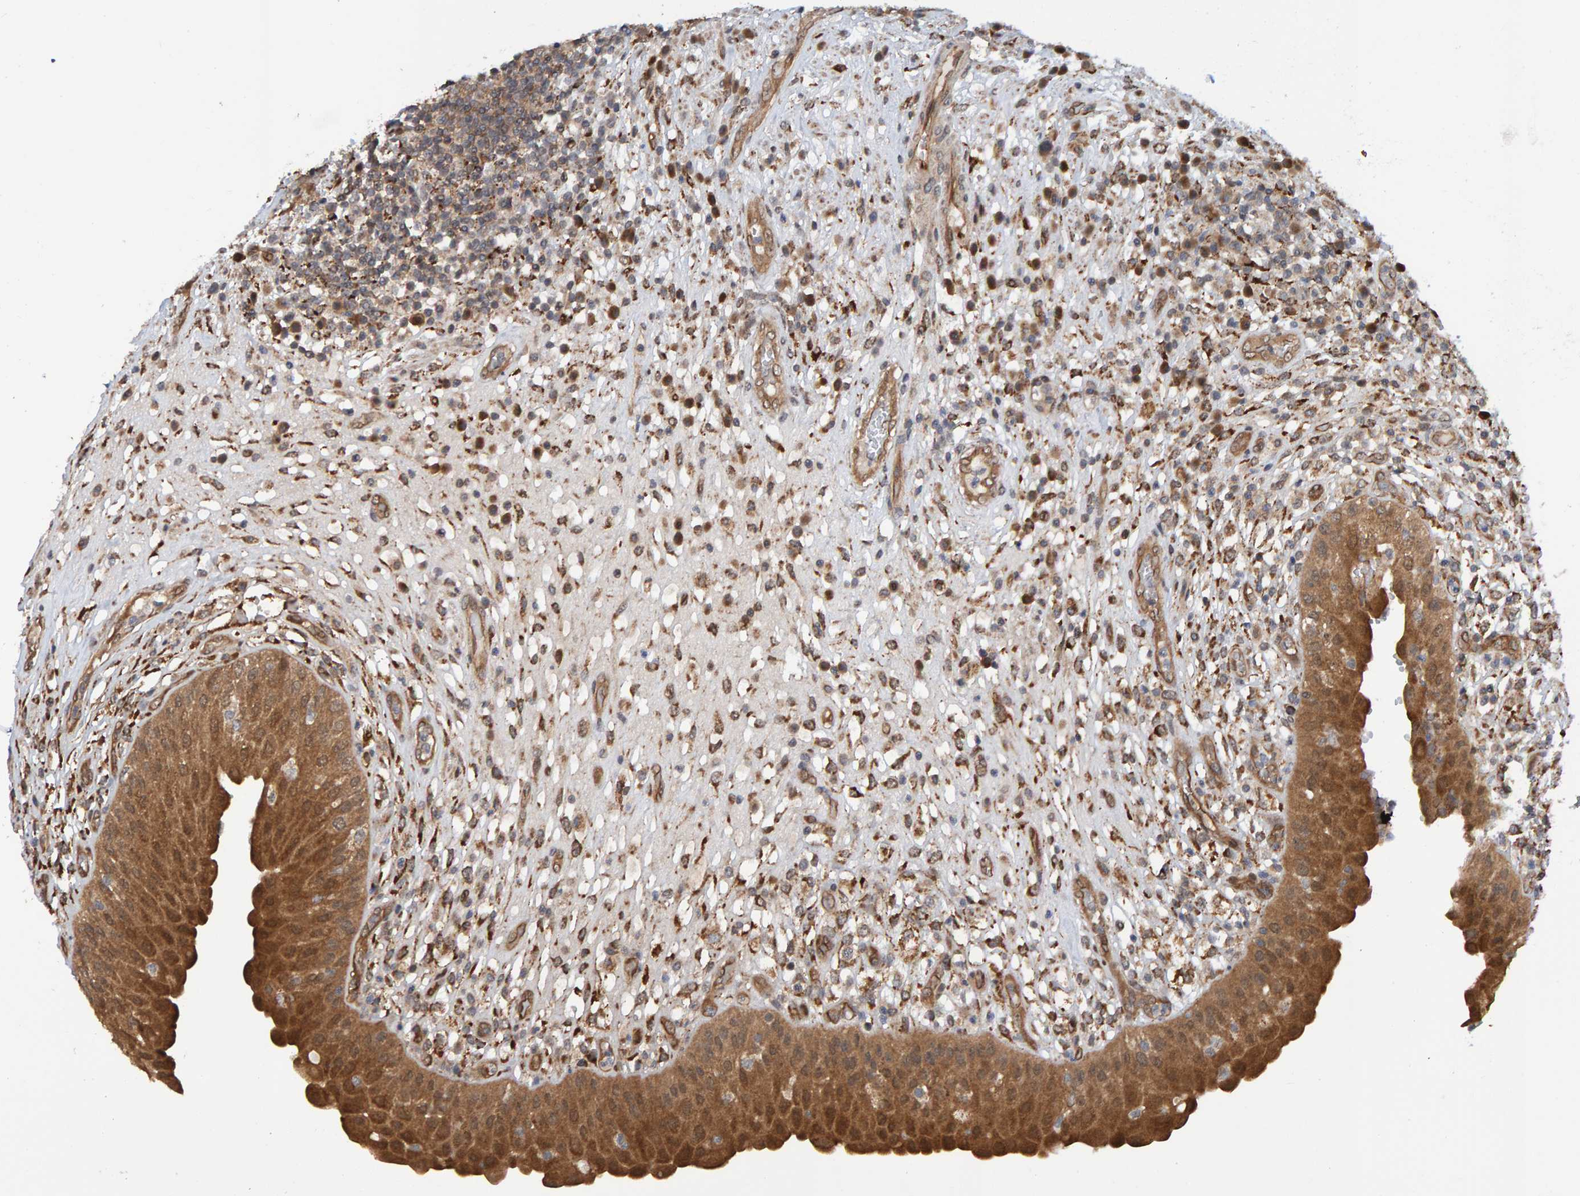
{"staining": {"intensity": "strong", "quantity": ">75%", "location": "cytoplasmic/membranous"}, "tissue": "urinary bladder", "cell_type": "Urothelial cells", "image_type": "normal", "snomed": [{"axis": "morphology", "description": "Normal tissue, NOS"}, {"axis": "topography", "description": "Urinary bladder"}], "caption": "Immunohistochemical staining of unremarkable human urinary bladder demonstrates high levels of strong cytoplasmic/membranous staining in about >75% of urothelial cells. (DAB = brown stain, brightfield microscopy at high magnification).", "gene": "SCRN2", "patient": {"sex": "female", "age": 62}}